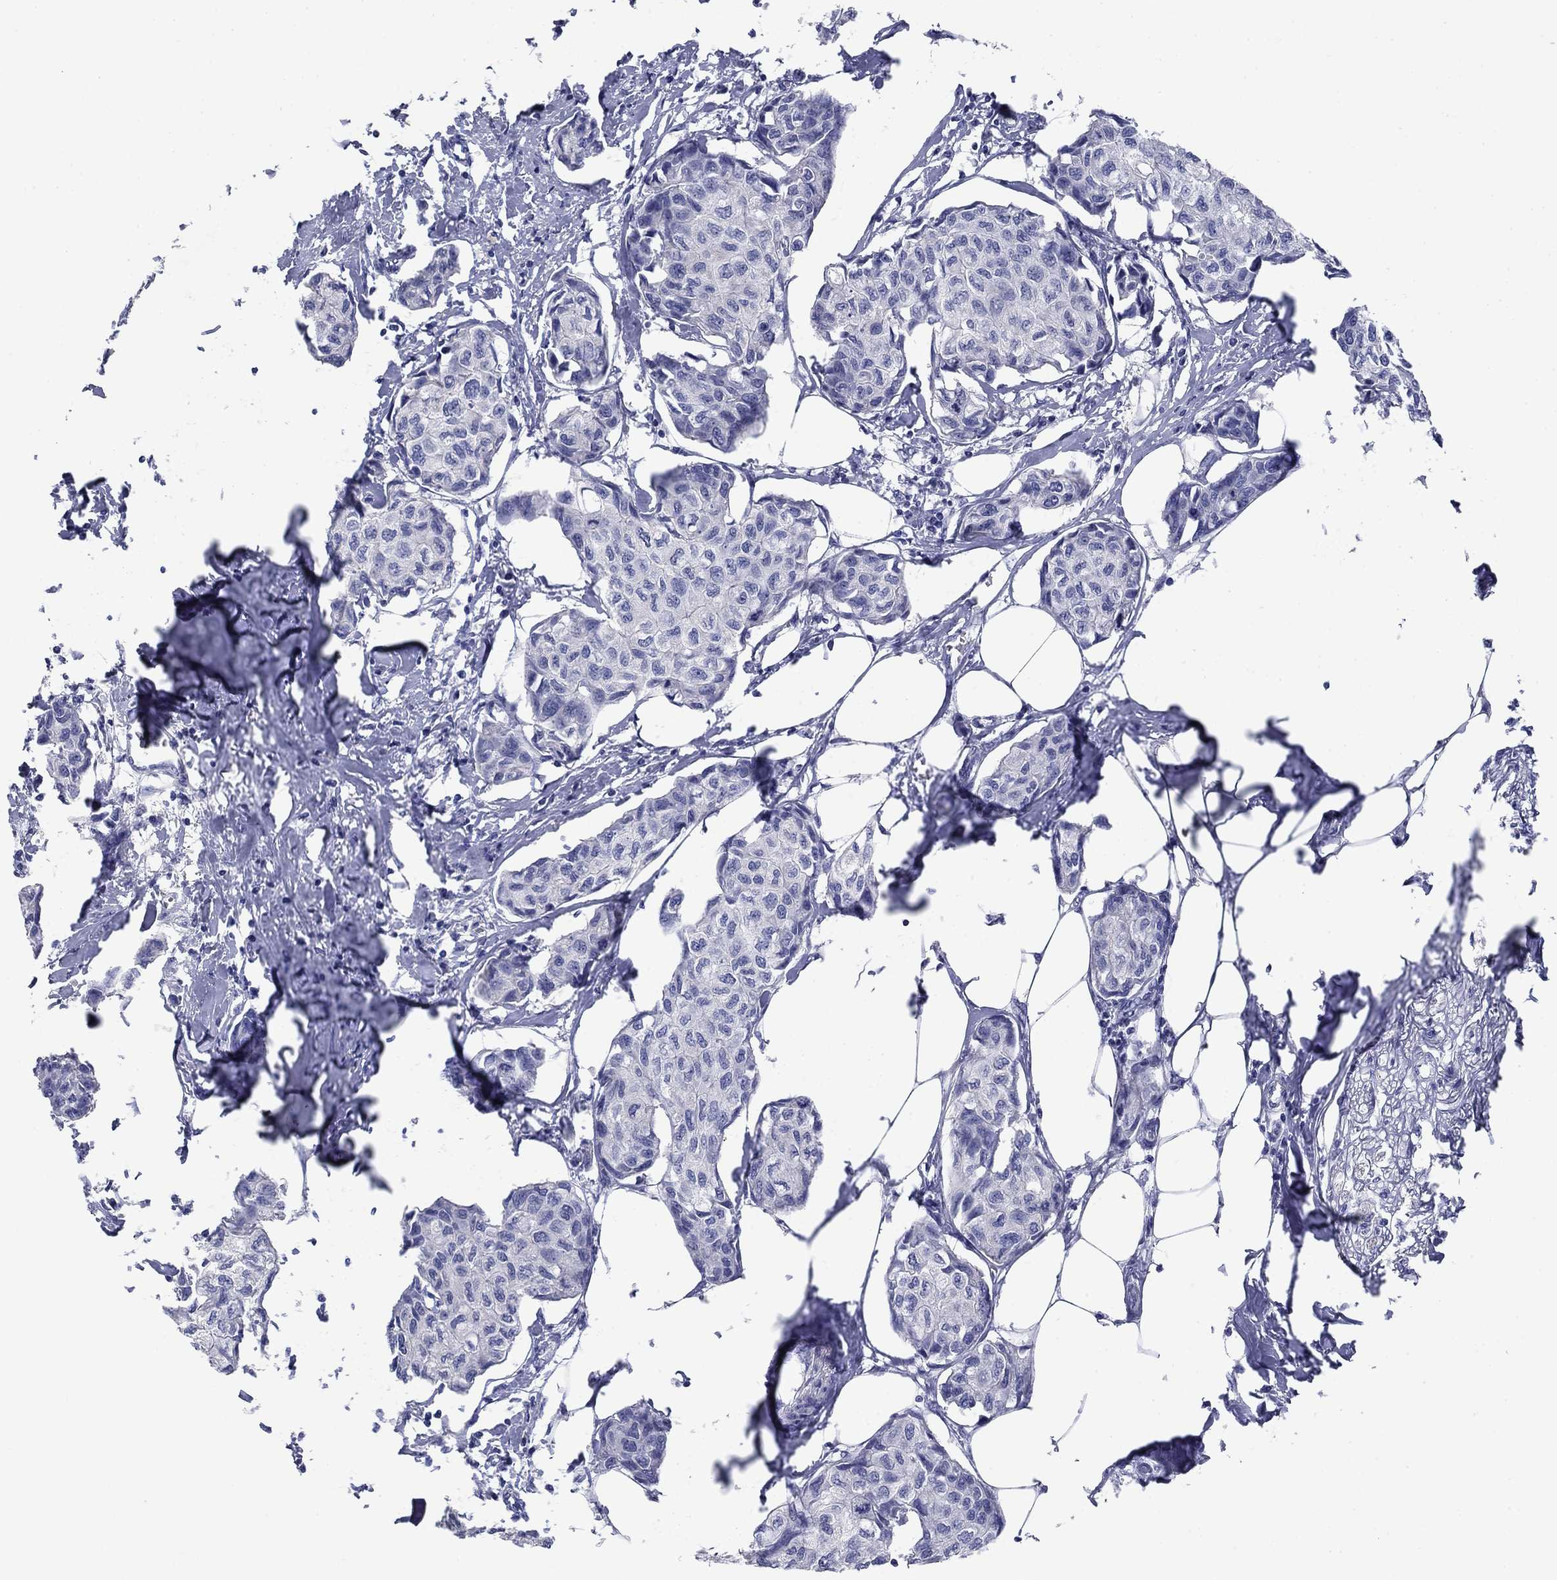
{"staining": {"intensity": "negative", "quantity": "none", "location": "none"}, "tissue": "breast cancer", "cell_type": "Tumor cells", "image_type": "cancer", "snomed": [{"axis": "morphology", "description": "Duct carcinoma"}, {"axis": "topography", "description": "Breast"}], "caption": "Immunohistochemistry (IHC) of human infiltrating ductal carcinoma (breast) reveals no expression in tumor cells.", "gene": "PRKCG", "patient": {"sex": "female", "age": 80}}